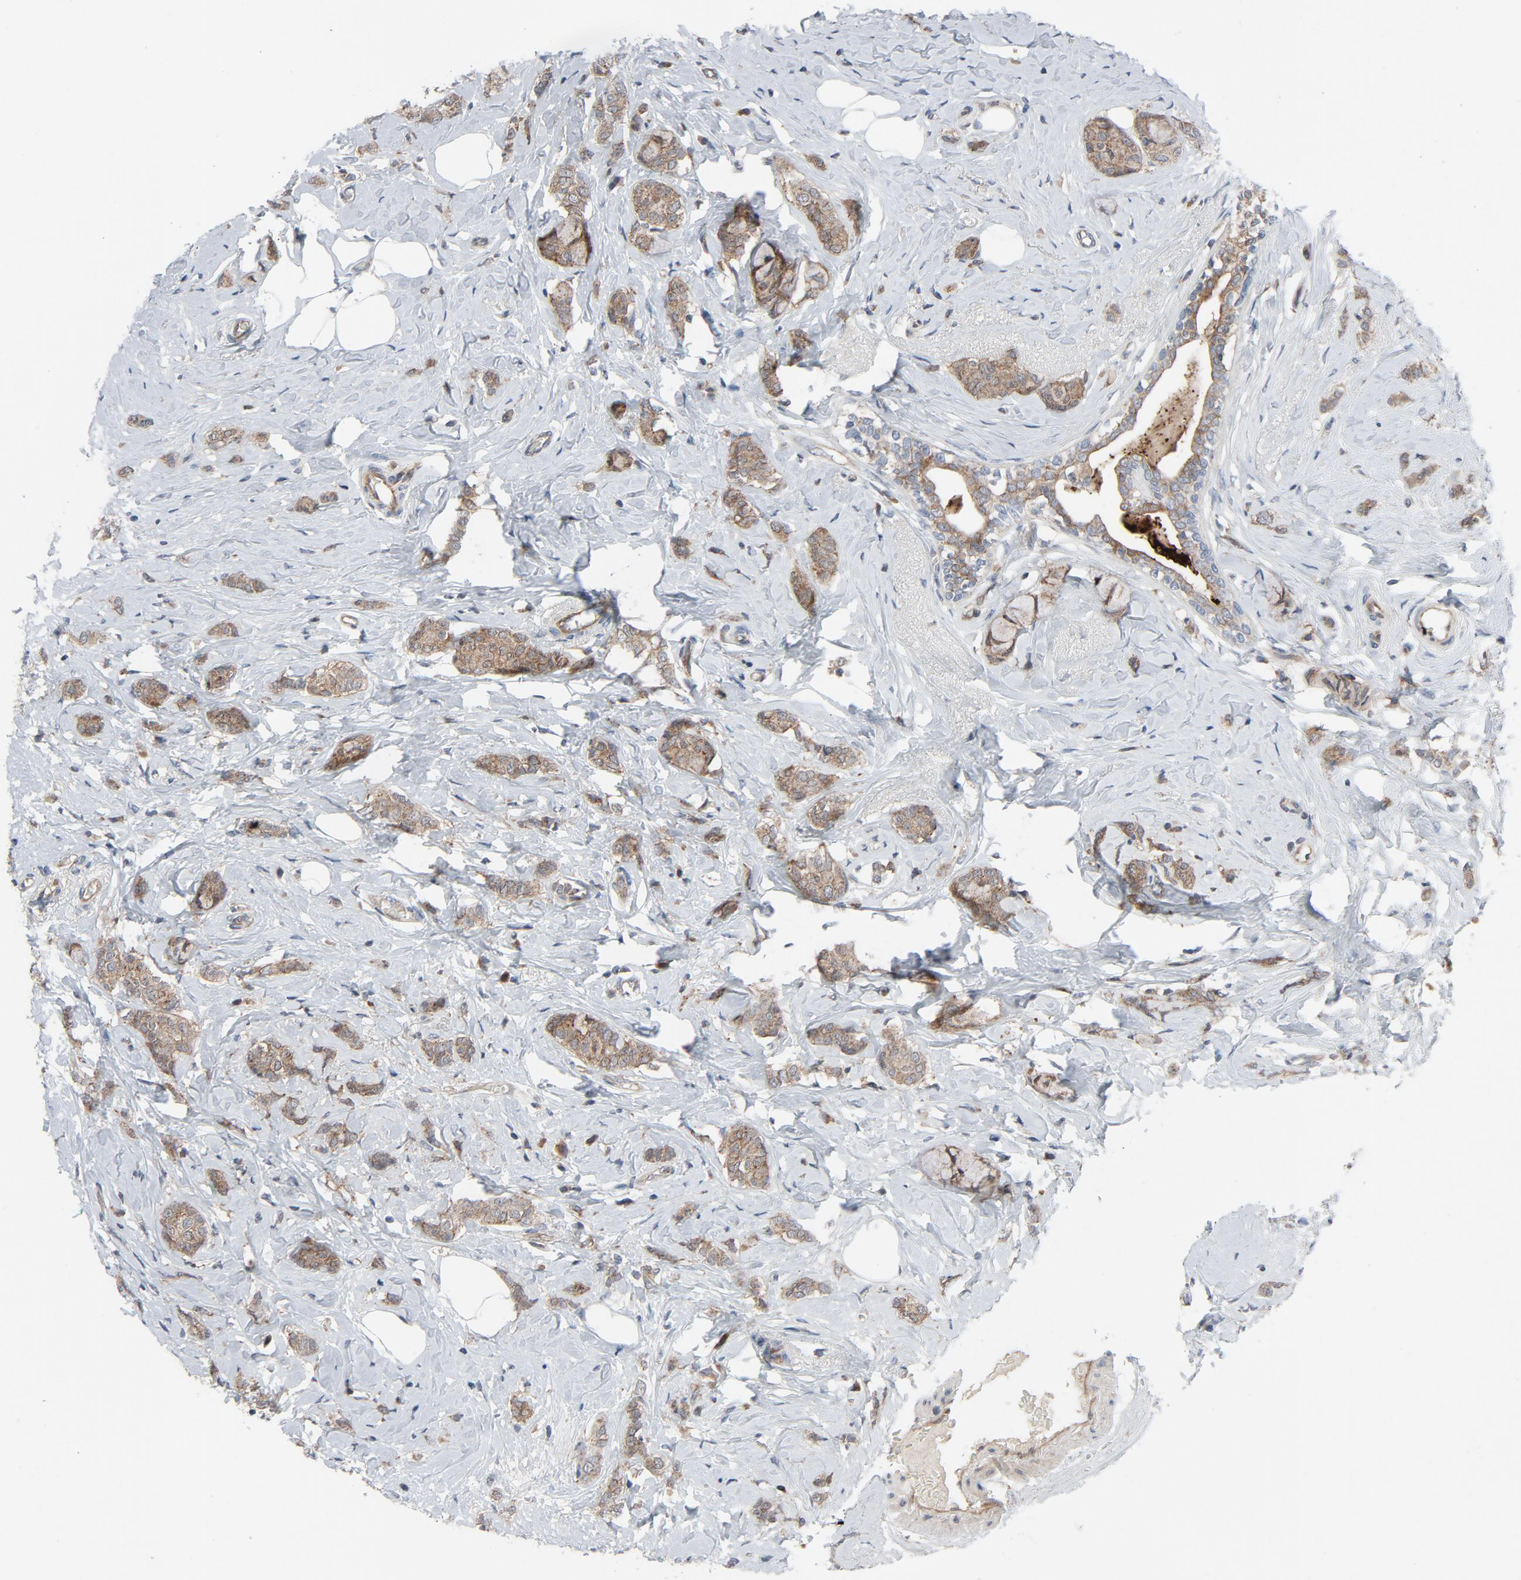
{"staining": {"intensity": "moderate", "quantity": ">75%", "location": "cytoplasmic/membranous"}, "tissue": "breast cancer", "cell_type": "Tumor cells", "image_type": "cancer", "snomed": [{"axis": "morphology", "description": "Lobular carcinoma"}, {"axis": "topography", "description": "Breast"}], "caption": "Human breast cancer stained with a protein marker shows moderate staining in tumor cells.", "gene": "TSG101", "patient": {"sex": "female", "age": 60}}